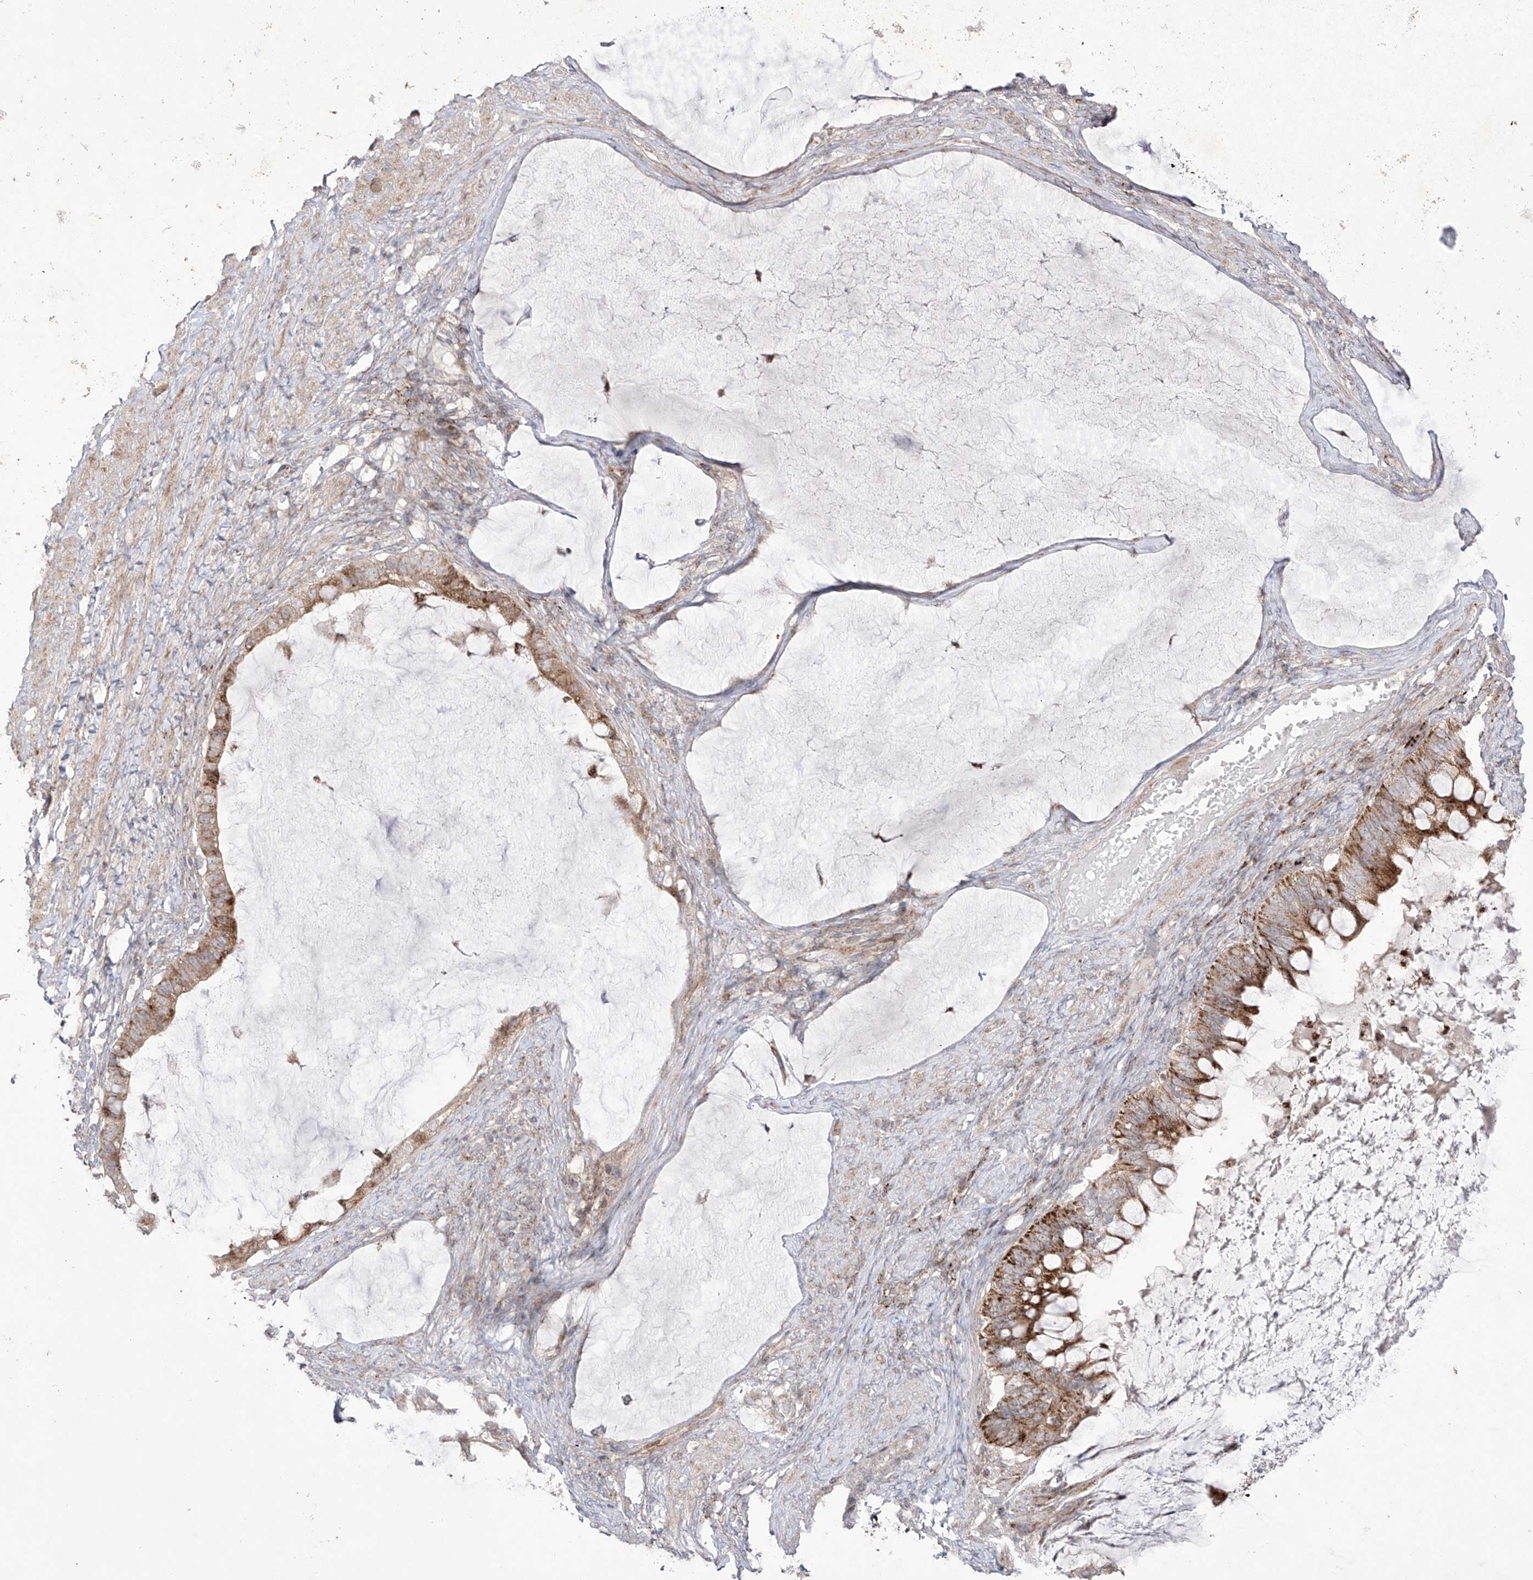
{"staining": {"intensity": "strong", "quantity": ">75%", "location": "cytoplasmic/membranous"}, "tissue": "ovarian cancer", "cell_type": "Tumor cells", "image_type": "cancer", "snomed": [{"axis": "morphology", "description": "Cystadenocarcinoma, mucinous, NOS"}, {"axis": "topography", "description": "Ovary"}], "caption": "Ovarian cancer stained for a protein exhibits strong cytoplasmic/membranous positivity in tumor cells.", "gene": "YKT6", "patient": {"sex": "female", "age": 61}}